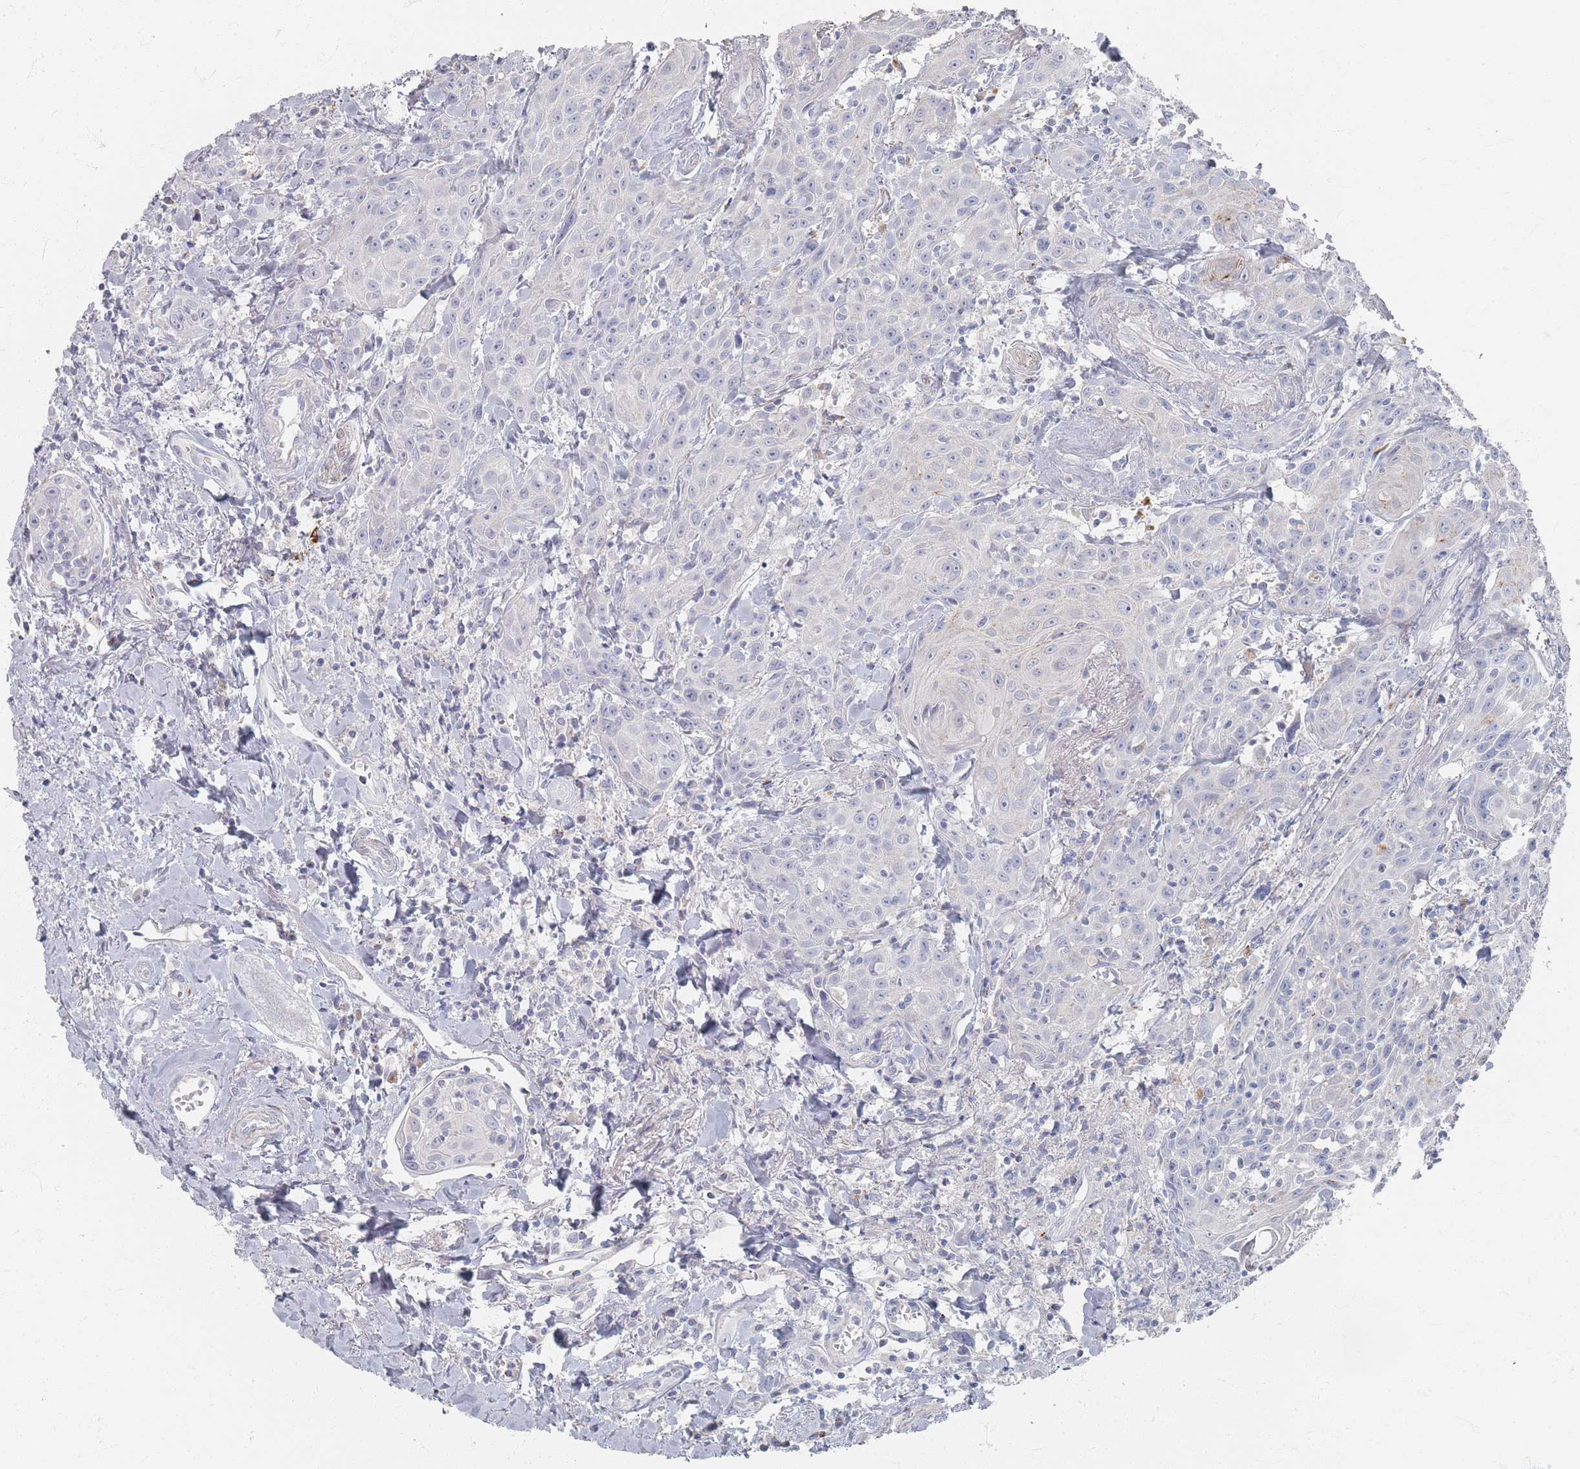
{"staining": {"intensity": "negative", "quantity": "none", "location": "none"}, "tissue": "head and neck cancer", "cell_type": "Tumor cells", "image_type": "cancer", "snomed": [{"axis": "morphology", "description": "Squamous cell carcinoma, NOS"}, {"axis": "topography", "description": "Oral tissue"}, {"axis": "topography", "description": "Head-Neck"}], "caption": "Immunohistochemistry (IHC) histopathology image of neoplastic tissue: human squamous cell carcinoma (head and neck) stained with DAB (3,3'-diaminobenzidine) shows no significant protein expression in tumor cells. (Immunohistochemistry (IHC), brightfield microscopy, high magnification).", "gene": "SLC2A11", "patient": {"sex": "female", "age": 82}}